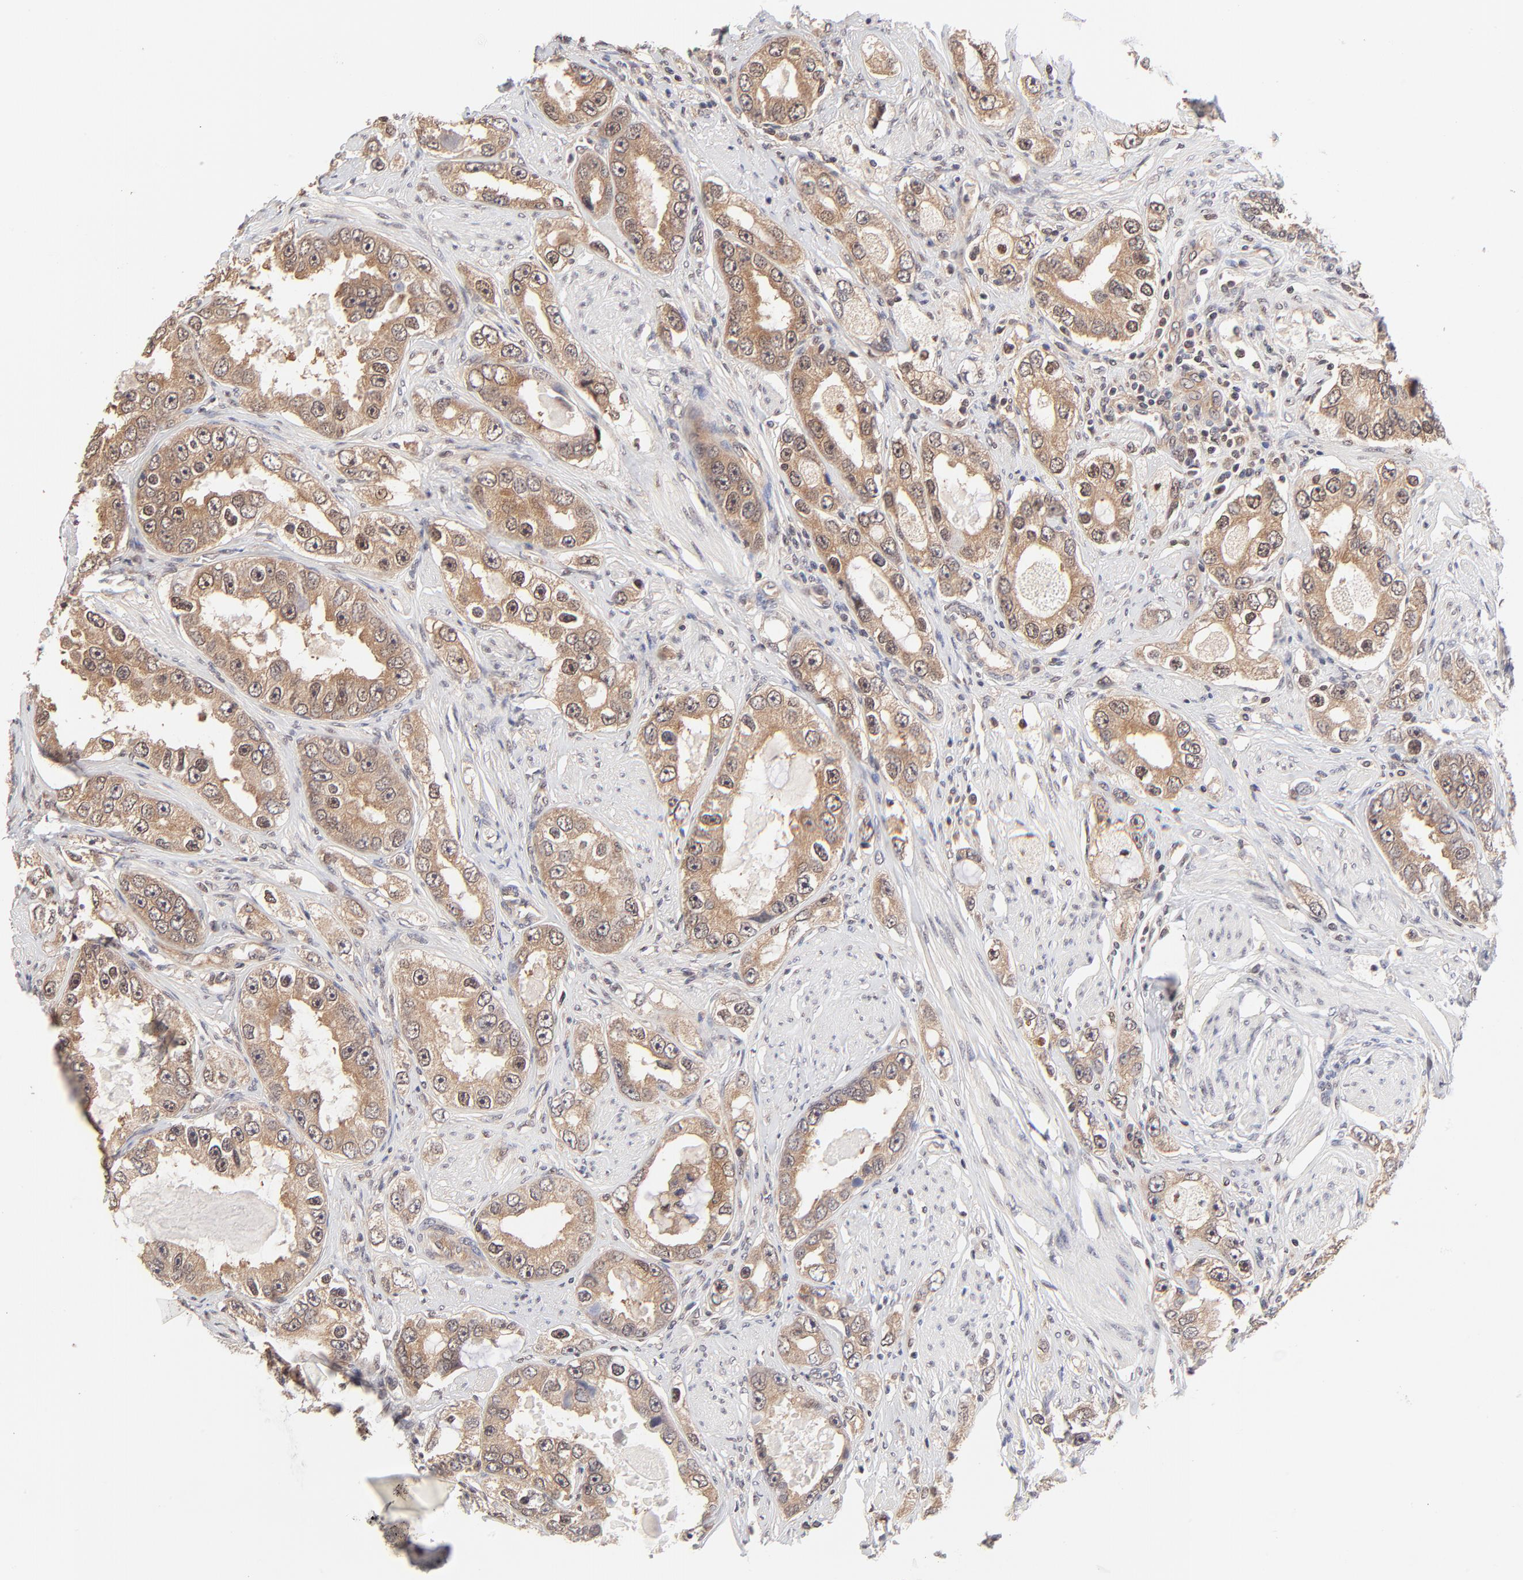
{"staining": {"intensity": "weak", "quantity": ">75%", "location": "cytoplasmic/membranous"}, "tissue": "prostate cancer", "cell_type": "Tumor cells", "image_type": "cancer", "snomed": [{"axis": "morphology", "description": "Adenocarcinoma, High grade"}, {"axis": "topography", "description": "Prostate"}], "caption": "DAB (3,3'-diaminobenzidine) immunohistochemical staining of adenocarcinoma (high-grade) (prostate) shows weak cytoplasmic/membranous protein positivity in approximately >75% of tumor cells. Immunohistochemistry (ihc) stains the protein of interest in brown and the nuclei are stained blue.", "gene": "PSMC4", "patient": {"sex": "male", "age": 63}}